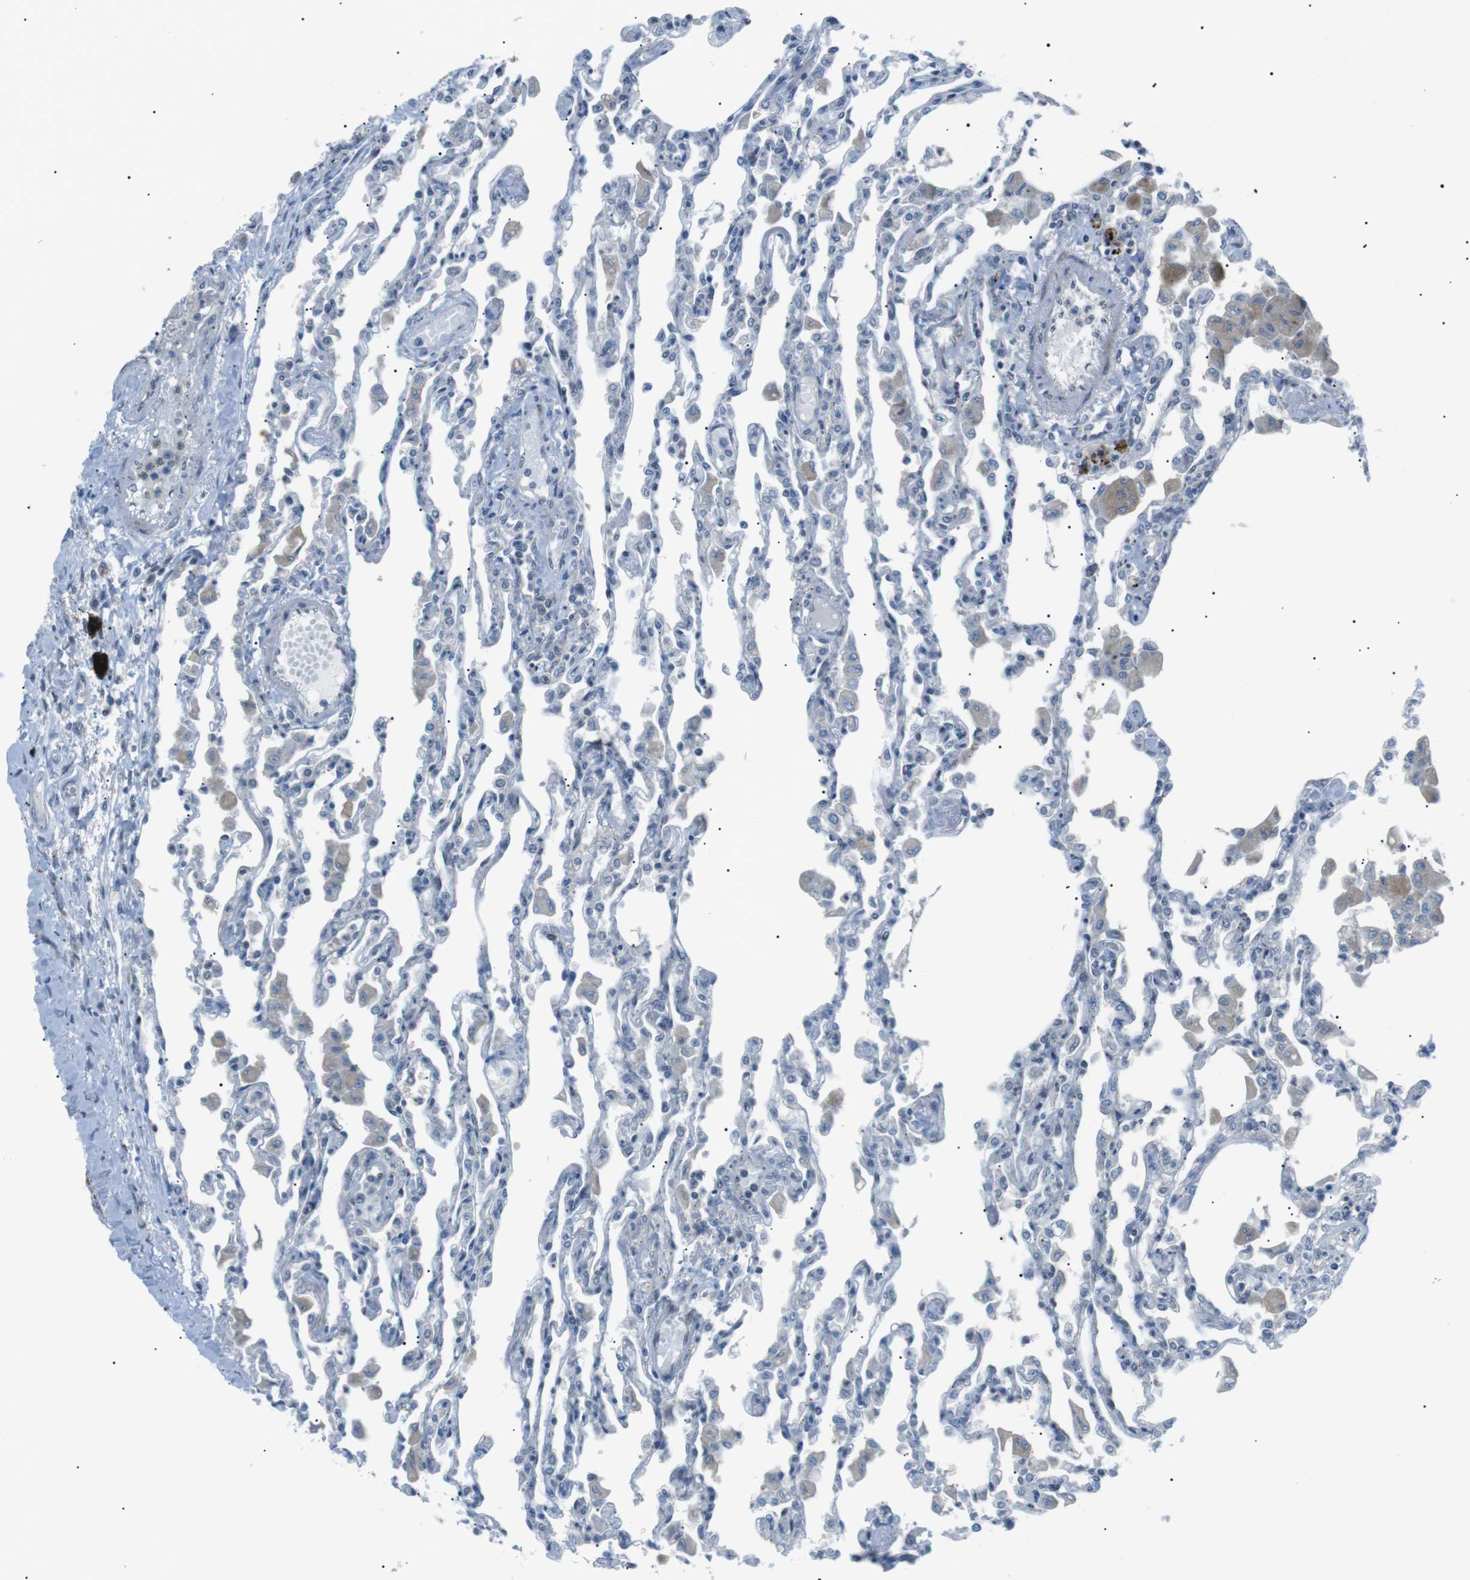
{"staining": {"intensity": "negative", "quantity": "none", "location": "none"}, "tissue": "lung", "cell_type": "Alveolar cells", "image_type": "normal", "snomed": [{"axis": "morphology", "description": "Normal tissue, NOS"}, {"axis": "topography", "description": "Bronchus"}, {"axis": "topography", "description": "Lung"}], "caption": "Alveolar cells show no significant positivity in normal lung. The staining was performed using DAB (3,3'-diaminobenzidine) to visualize the protein expression in brown, while the nuclei were stained in blue with hematoxylin (Magnification: 20x).", "gene": "ARID5B", "patient": {"sex": "female", "age": 49}}